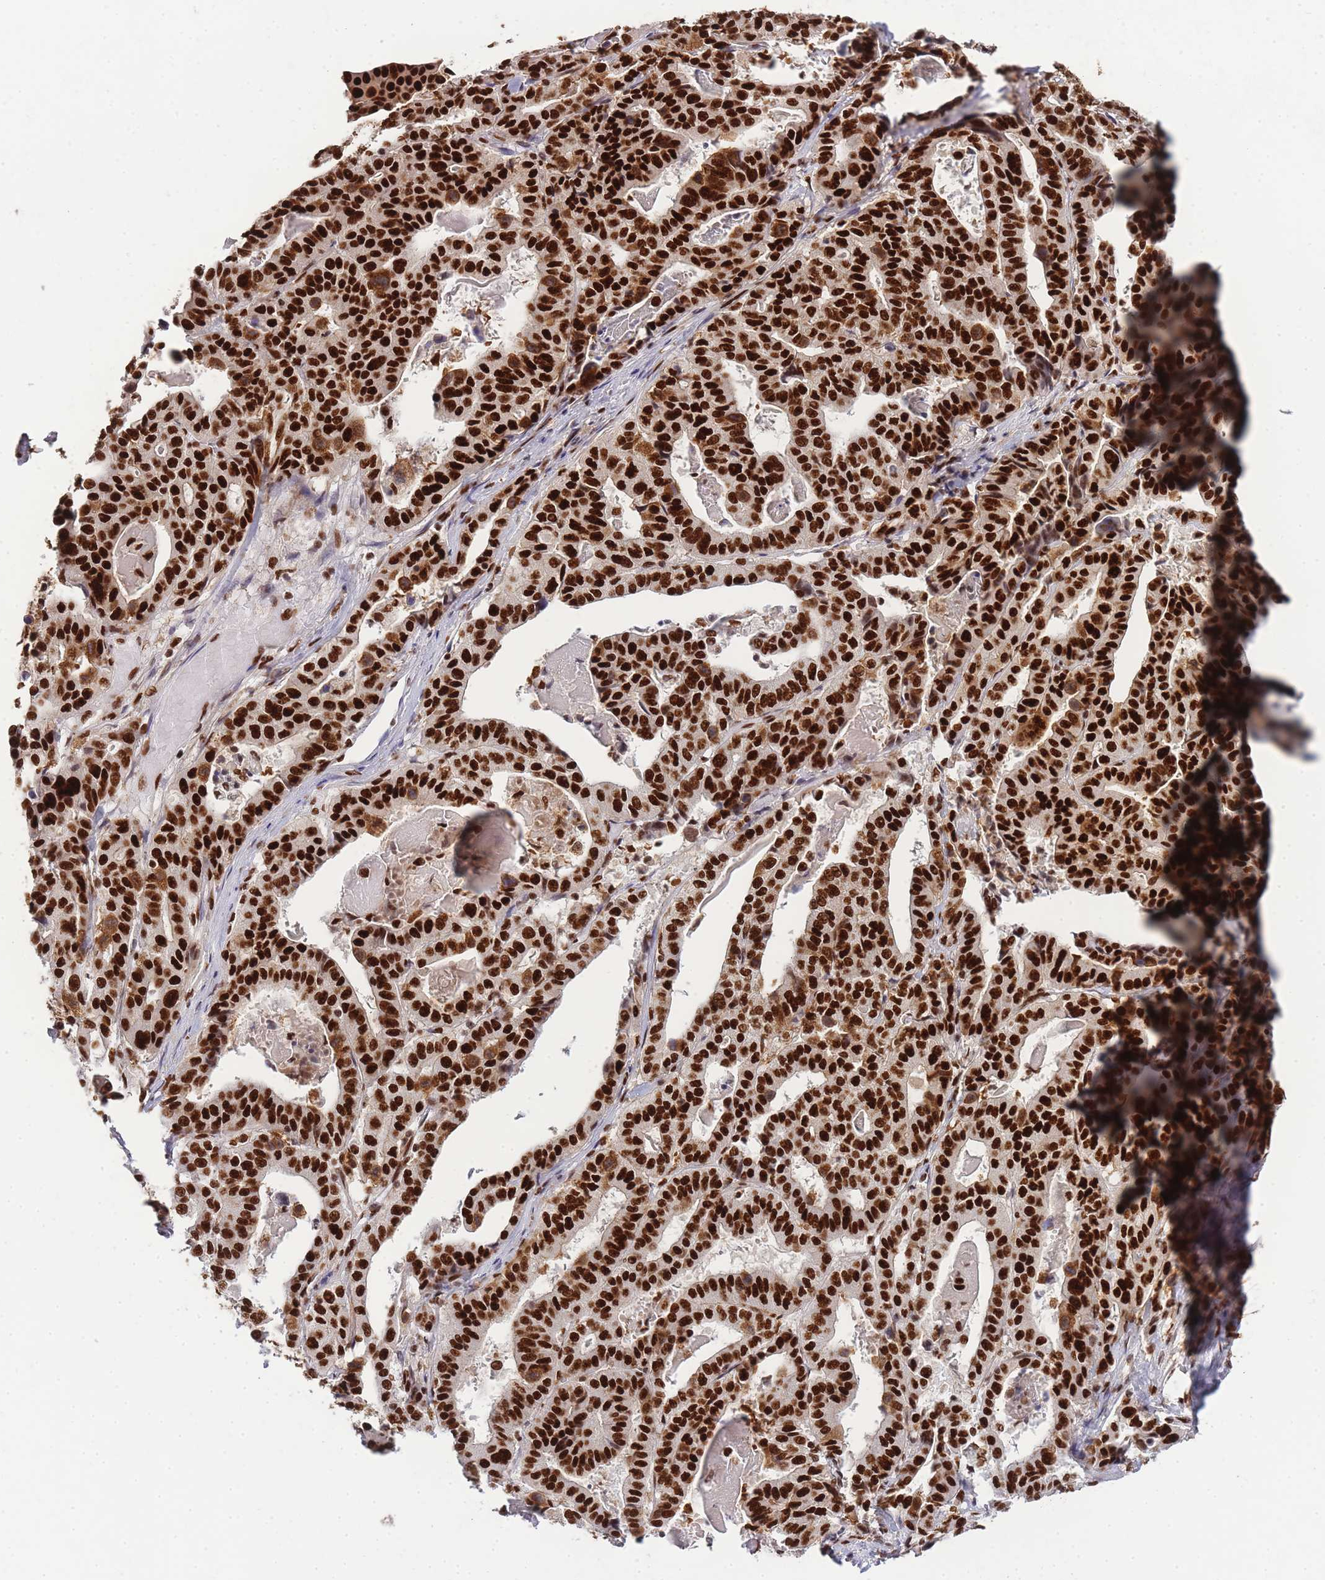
{"staining": {"intensity": "strong", "quantity": ">75%", "location": "nuclear"}, "tissue": "stomach cancer", "cell_type": "Tumor cells", "image_type": "cancer", "snomed": [{"axis": "morphology", "description": "Adenocarcinoma, NOS"}, {"axis": "topography", "description": "Stomach"}], "caption": "The histopathology image demonstrates a brown stain indicating the presence of a protein in the nuclear of tumor cells in stomach cancer.", "gene": "PRKDC", "patient": {"sex": "male", "age": 48}}